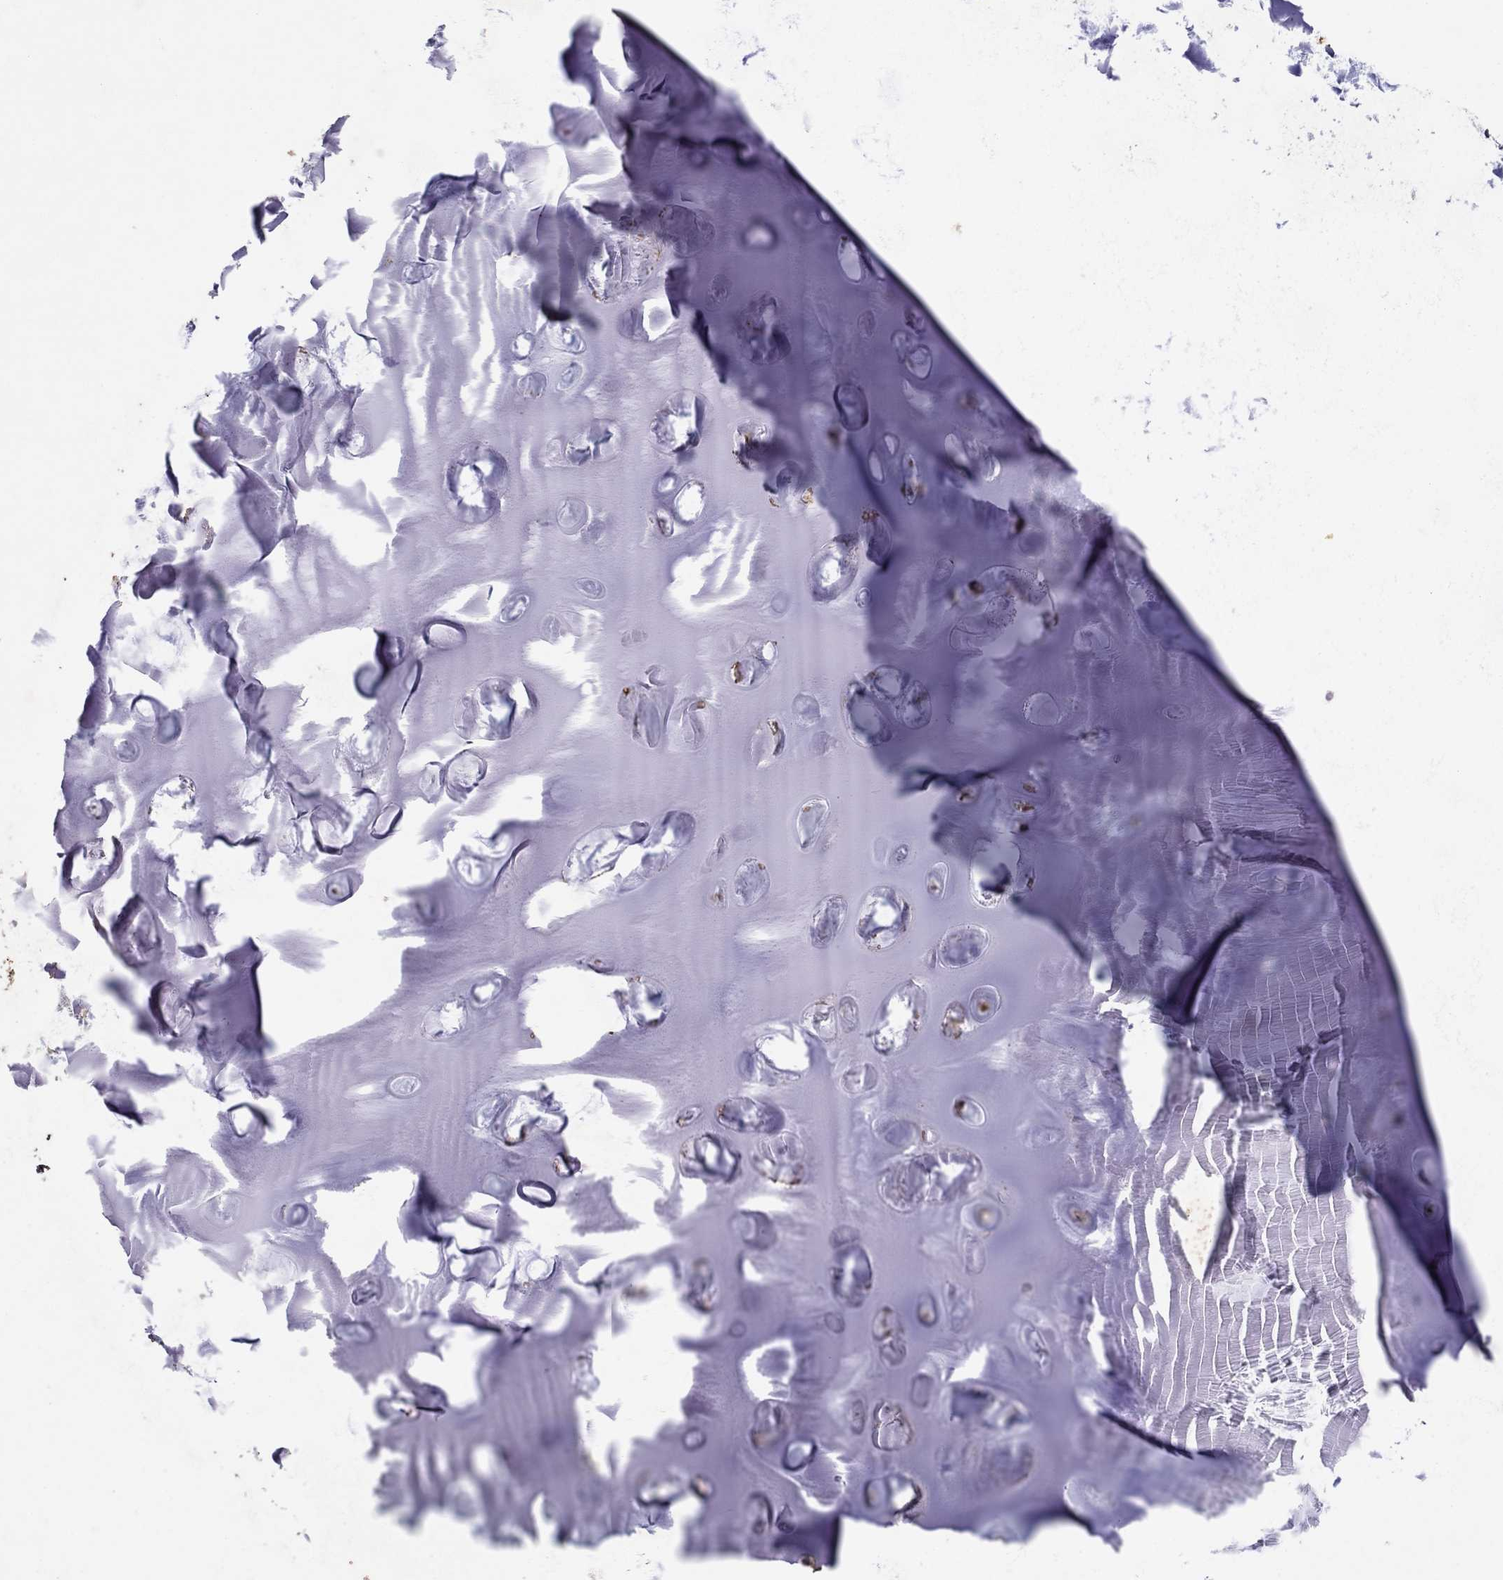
{"staining": {"intensity": "negative", "quantity": "none", "location": "none"}, "tissue": "soft tissue", "cell_type": "Chondrocytes", "image_type": "normal", "snomed": [{"axis": "morphology", "description": "Normal tissue, NOS"}, {"axis": "morphology", "description": "Squamous cell carcinoma, NOS"}, {"axis": "topography", "description": "Cartilage tissue"}, {"axis": "topography", "description": "Lung"}], "caption": "Immunohistochemical staining of unremarkable human soft tissue reveals no significant expression in chondrocytes.", "gene": "CRTC1", "patient": {"sex": "male", "age": 66}}